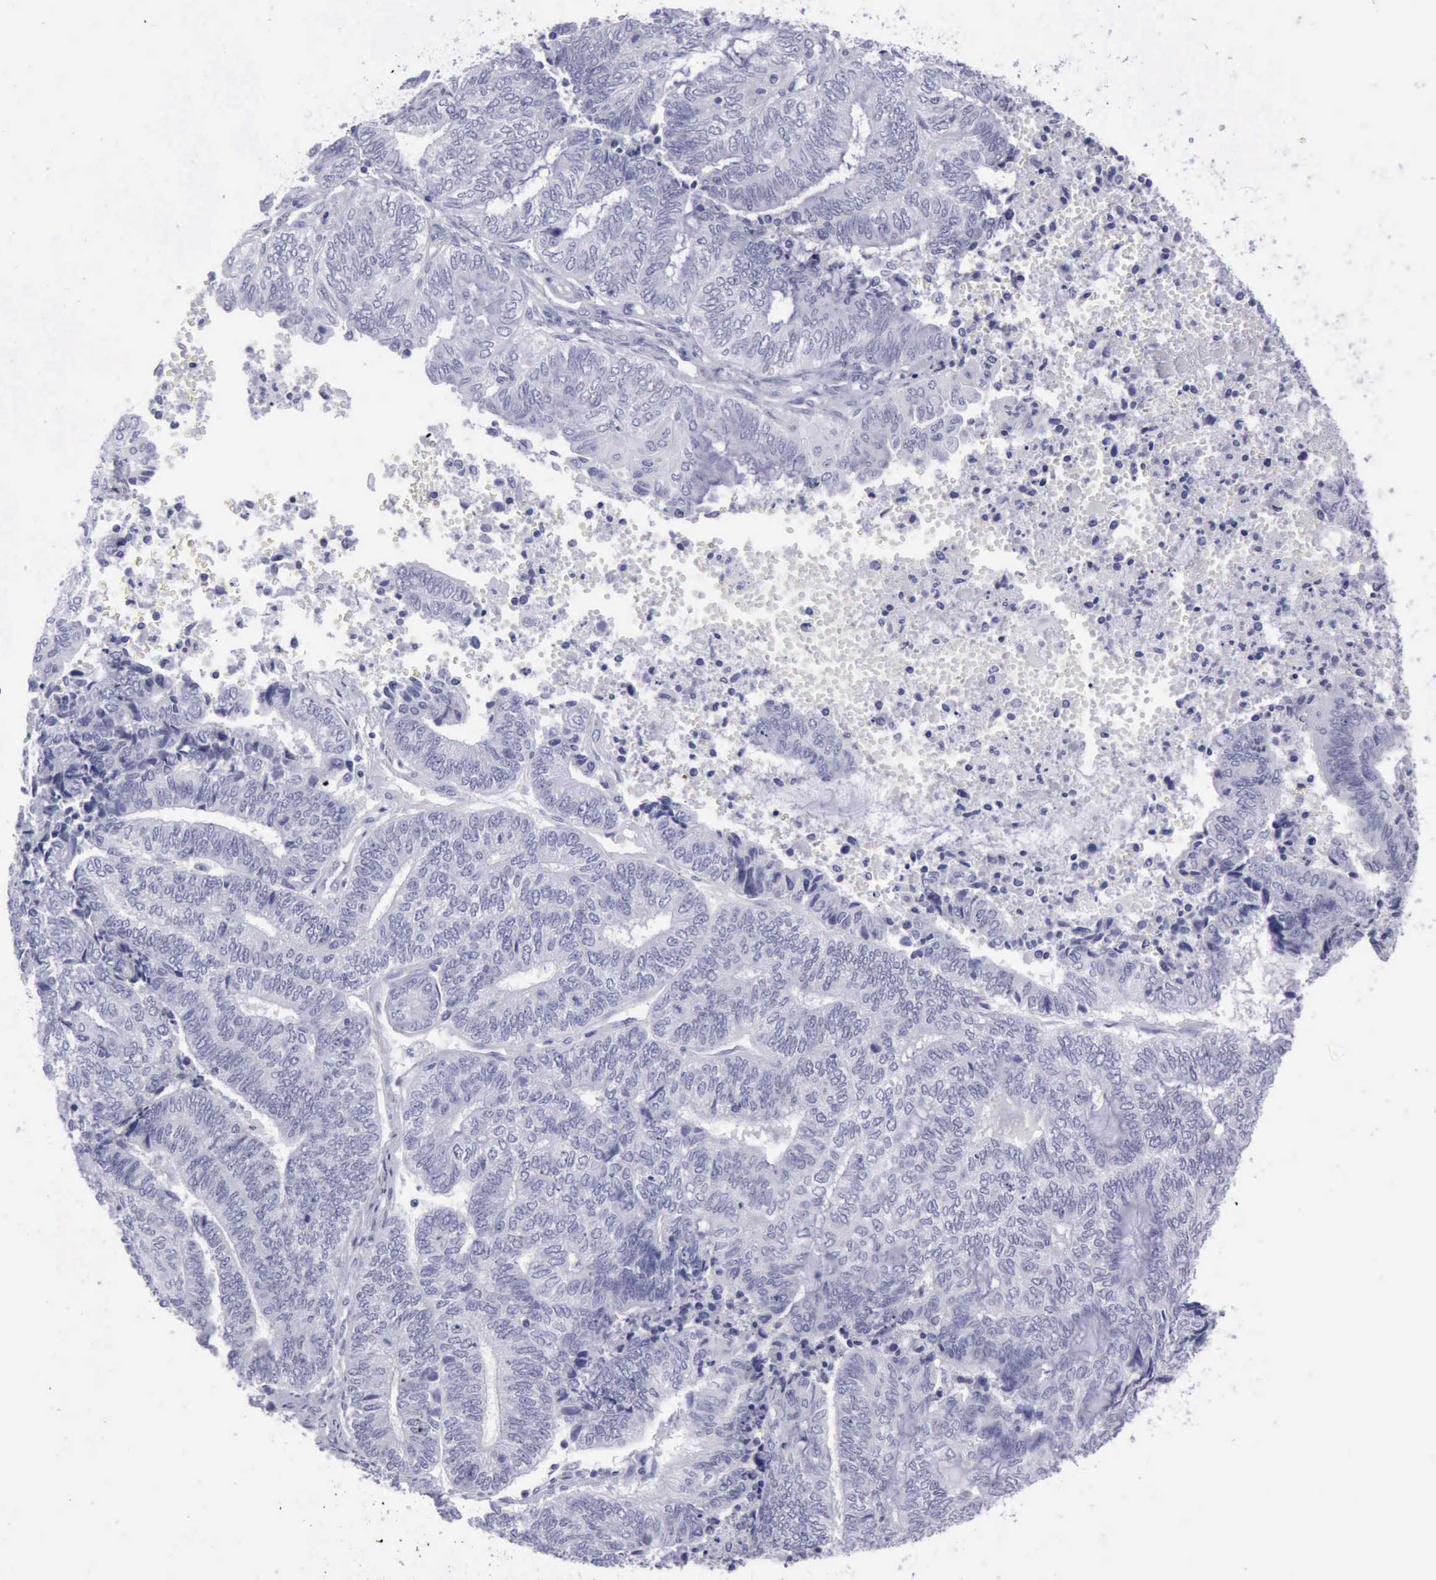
{"staining": {"intensity": "negative", "quantity": "none", "location": "none"}, "tissue": "endometrial cancer", "cell_type": "Tumor cells", "image_type": "cancer", "snomed": [{"axis": "morphology", "description": "Adenocarcinoma, NOS"}, {"axis": "topography", "description": "Uterus"}, {"axis": "topography", "description": "Endometrium"}], "caption": "Histopathology image shows no protein expression in tumor cells of endometrial cancer (adenocarcinoma) tissue.", "gene": "KRT13", "patient": {"sex": "female", "age": 70}}